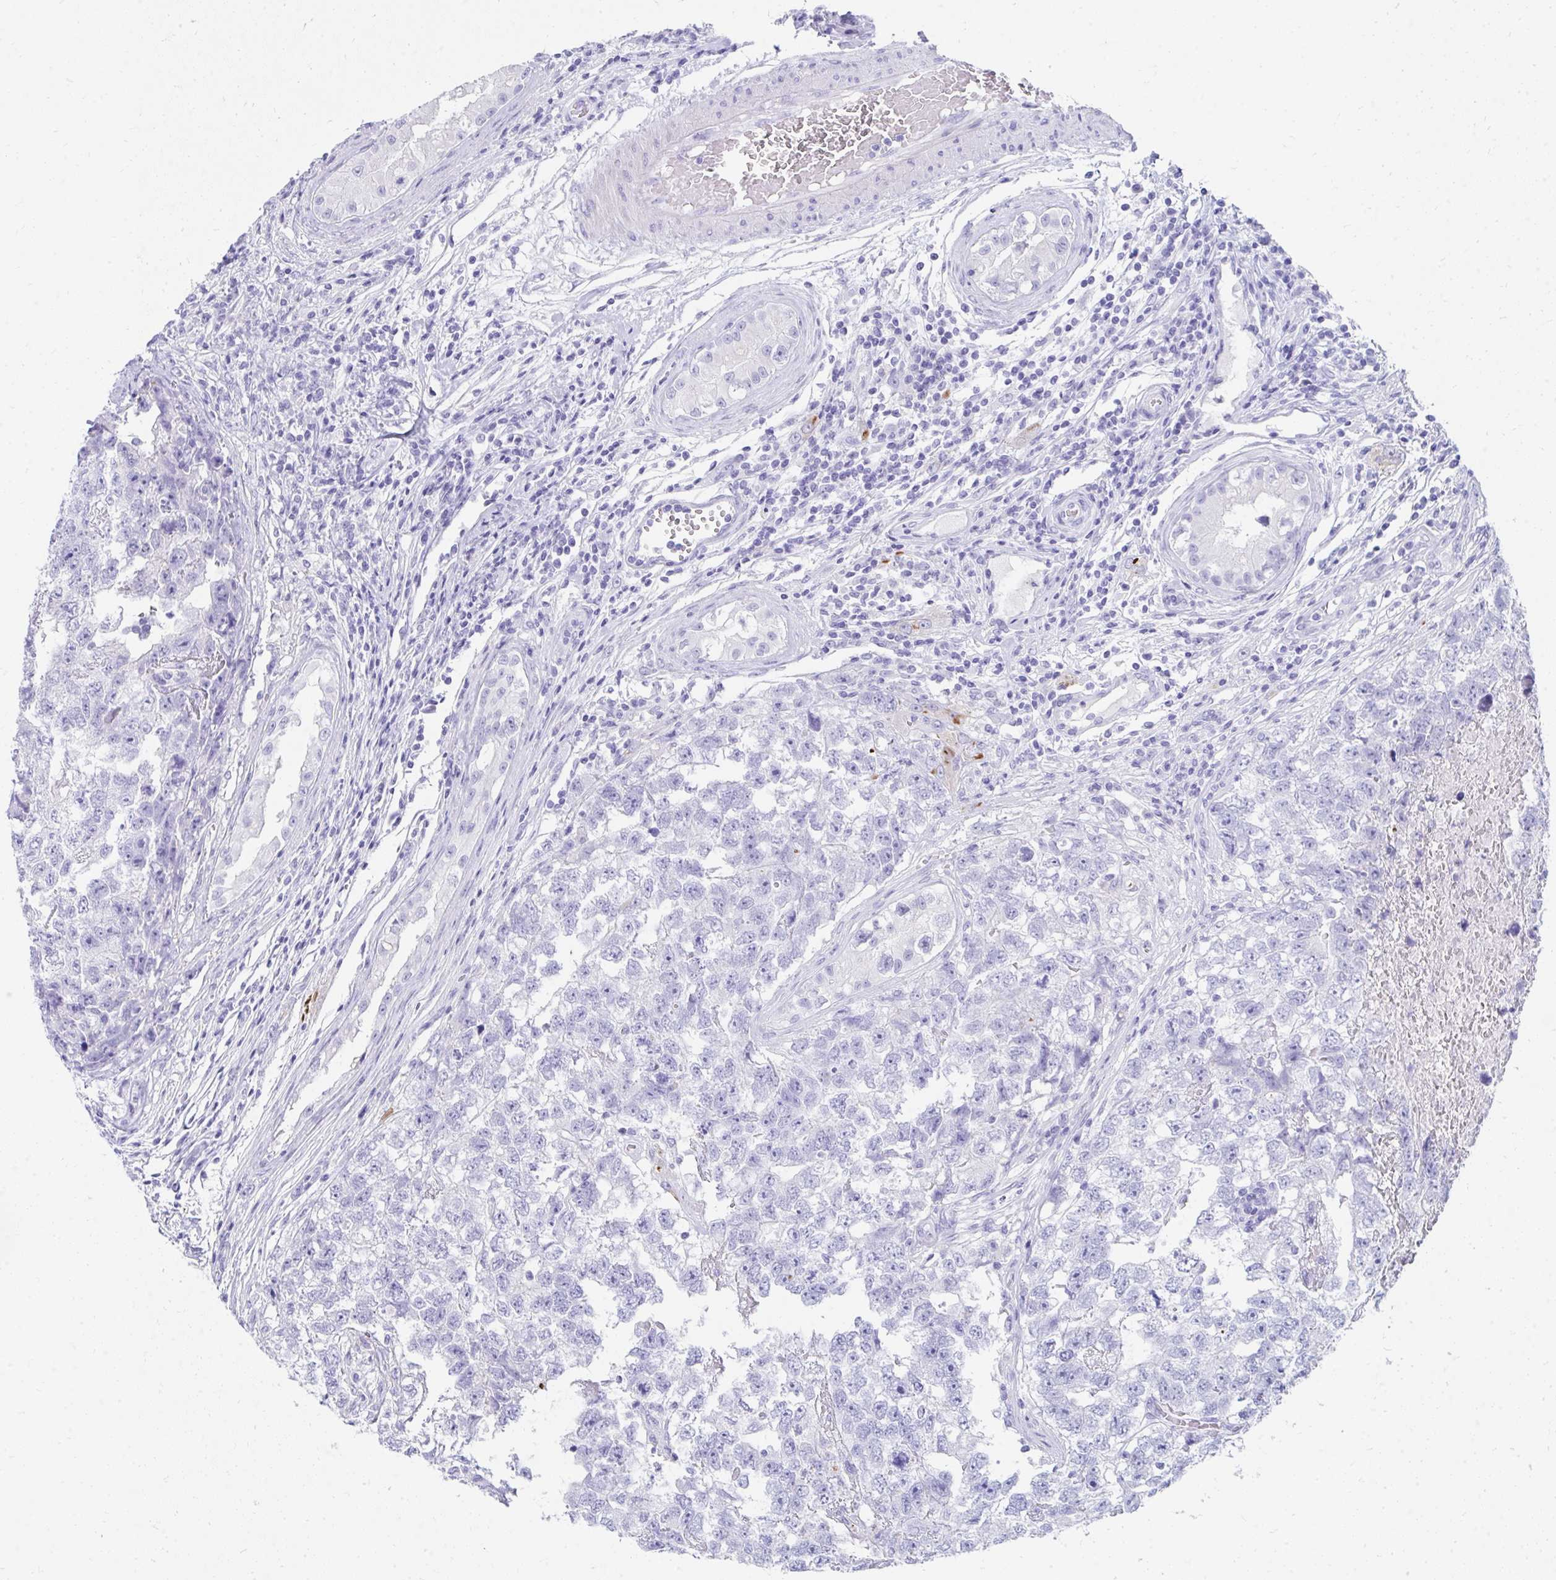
{"staining": {"intensity": "negative", "quantity": "none", "location": "none"}, "tissue": "testis cancer", "cell_type": "Tumor cells", "image_type": "cancer", "snomed": [{"axis": "morphology", "description": "Carcinoma, Embryonal, NOS"}, {"axis": "topography", "description": "Testis"}], "caption": "Tumor cells are negative for protein expression in human testis cancer.", "gene": "SEC14L3", "patient": {"sex": "male", "age": 22}}